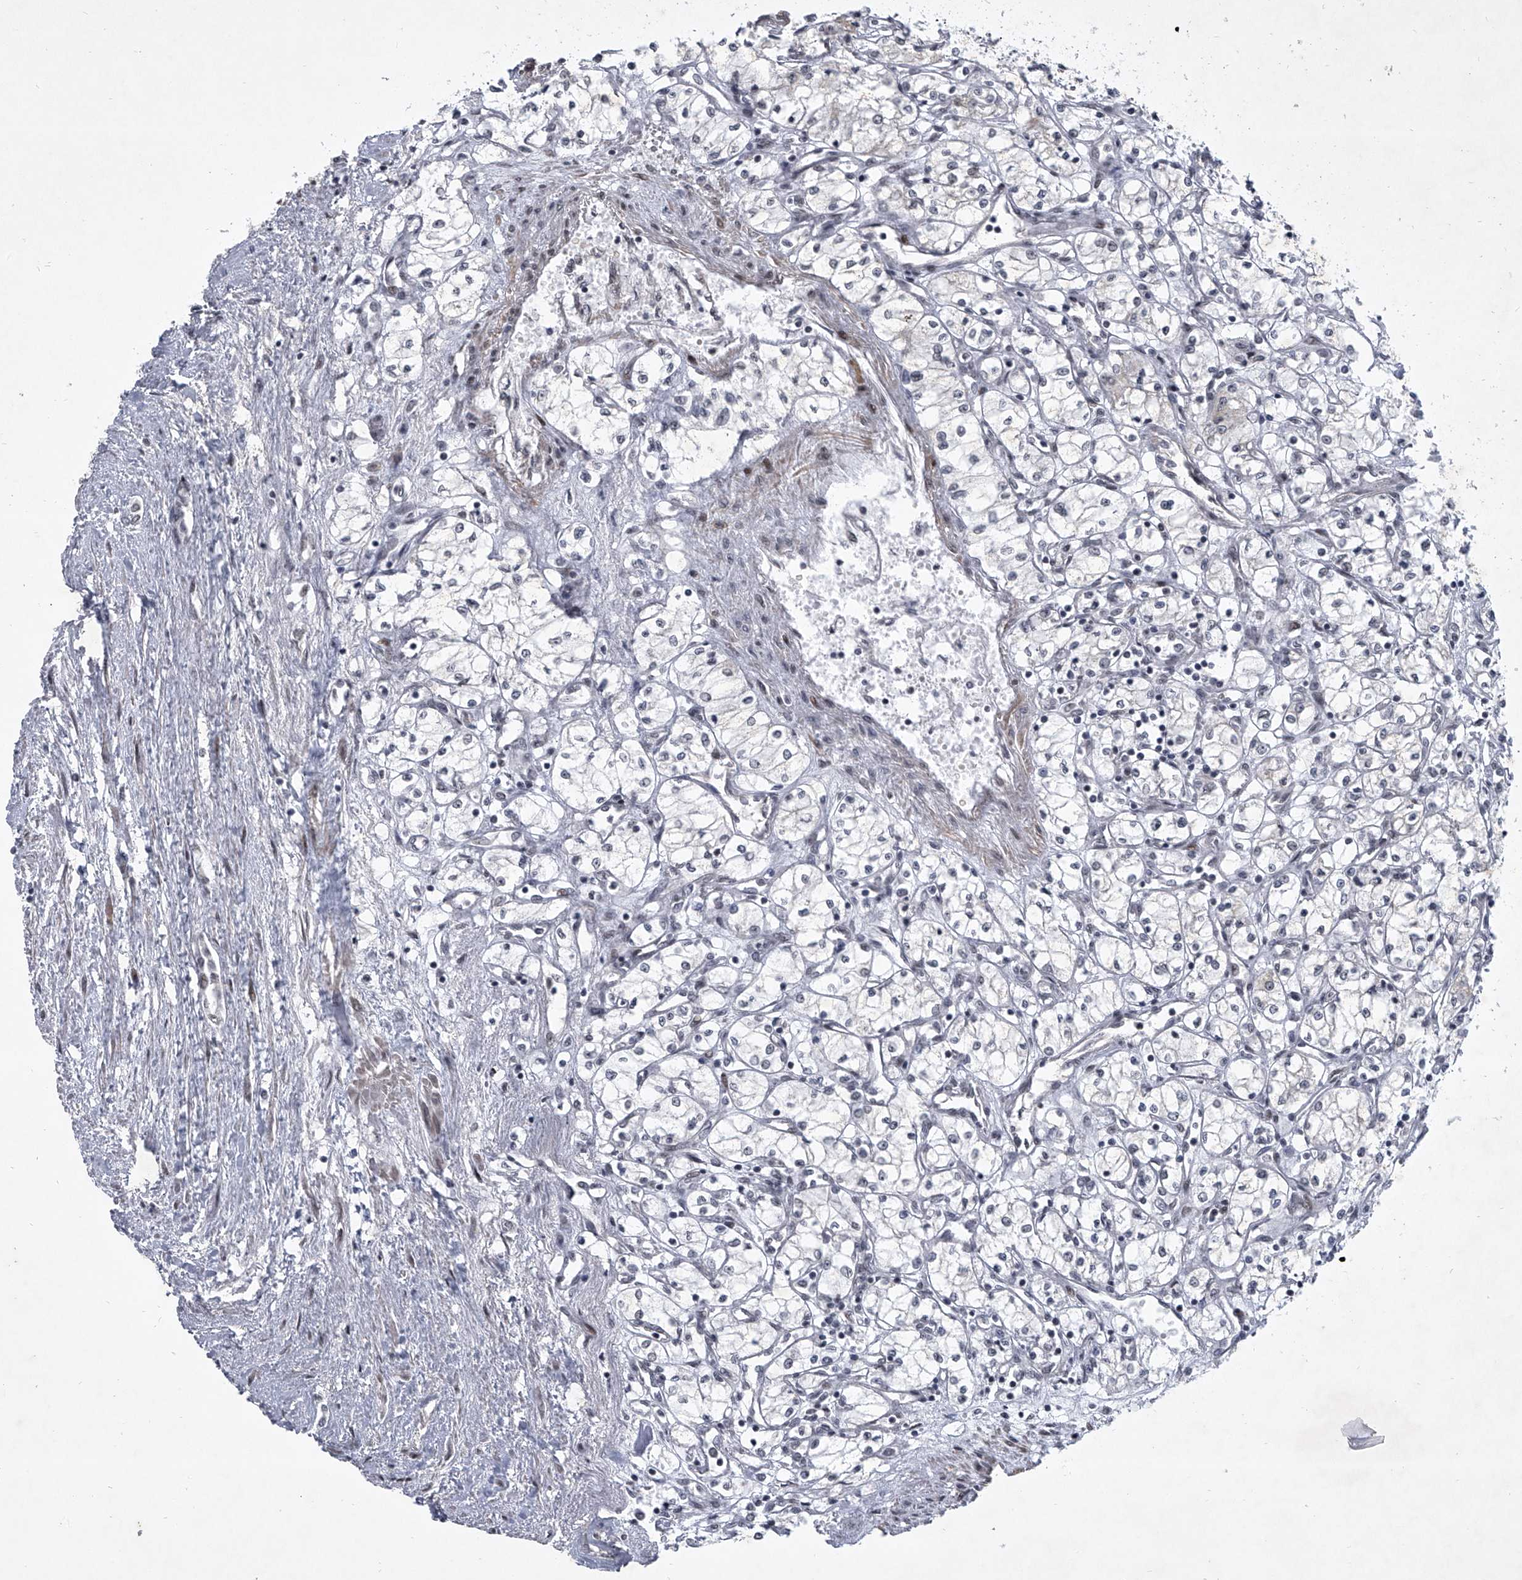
{"staining": {"intensity": "negative", "quantity": "none", "location": "none"}, "tissue": "renal cancer", "cell_type": "Tumor cells", "image_type": "cancer", "snomed": [{"axis": "morphology", "description": "Adenocarcinoma, NOS"}, {"axis": "topography", "description": "Kidney"}], "caption": "A histopathology image of human renal adenocarcinoma is negative for staining in tumor cells.", "gene": "MLLT1", "patient": {"sex": "male", "age": 59}}